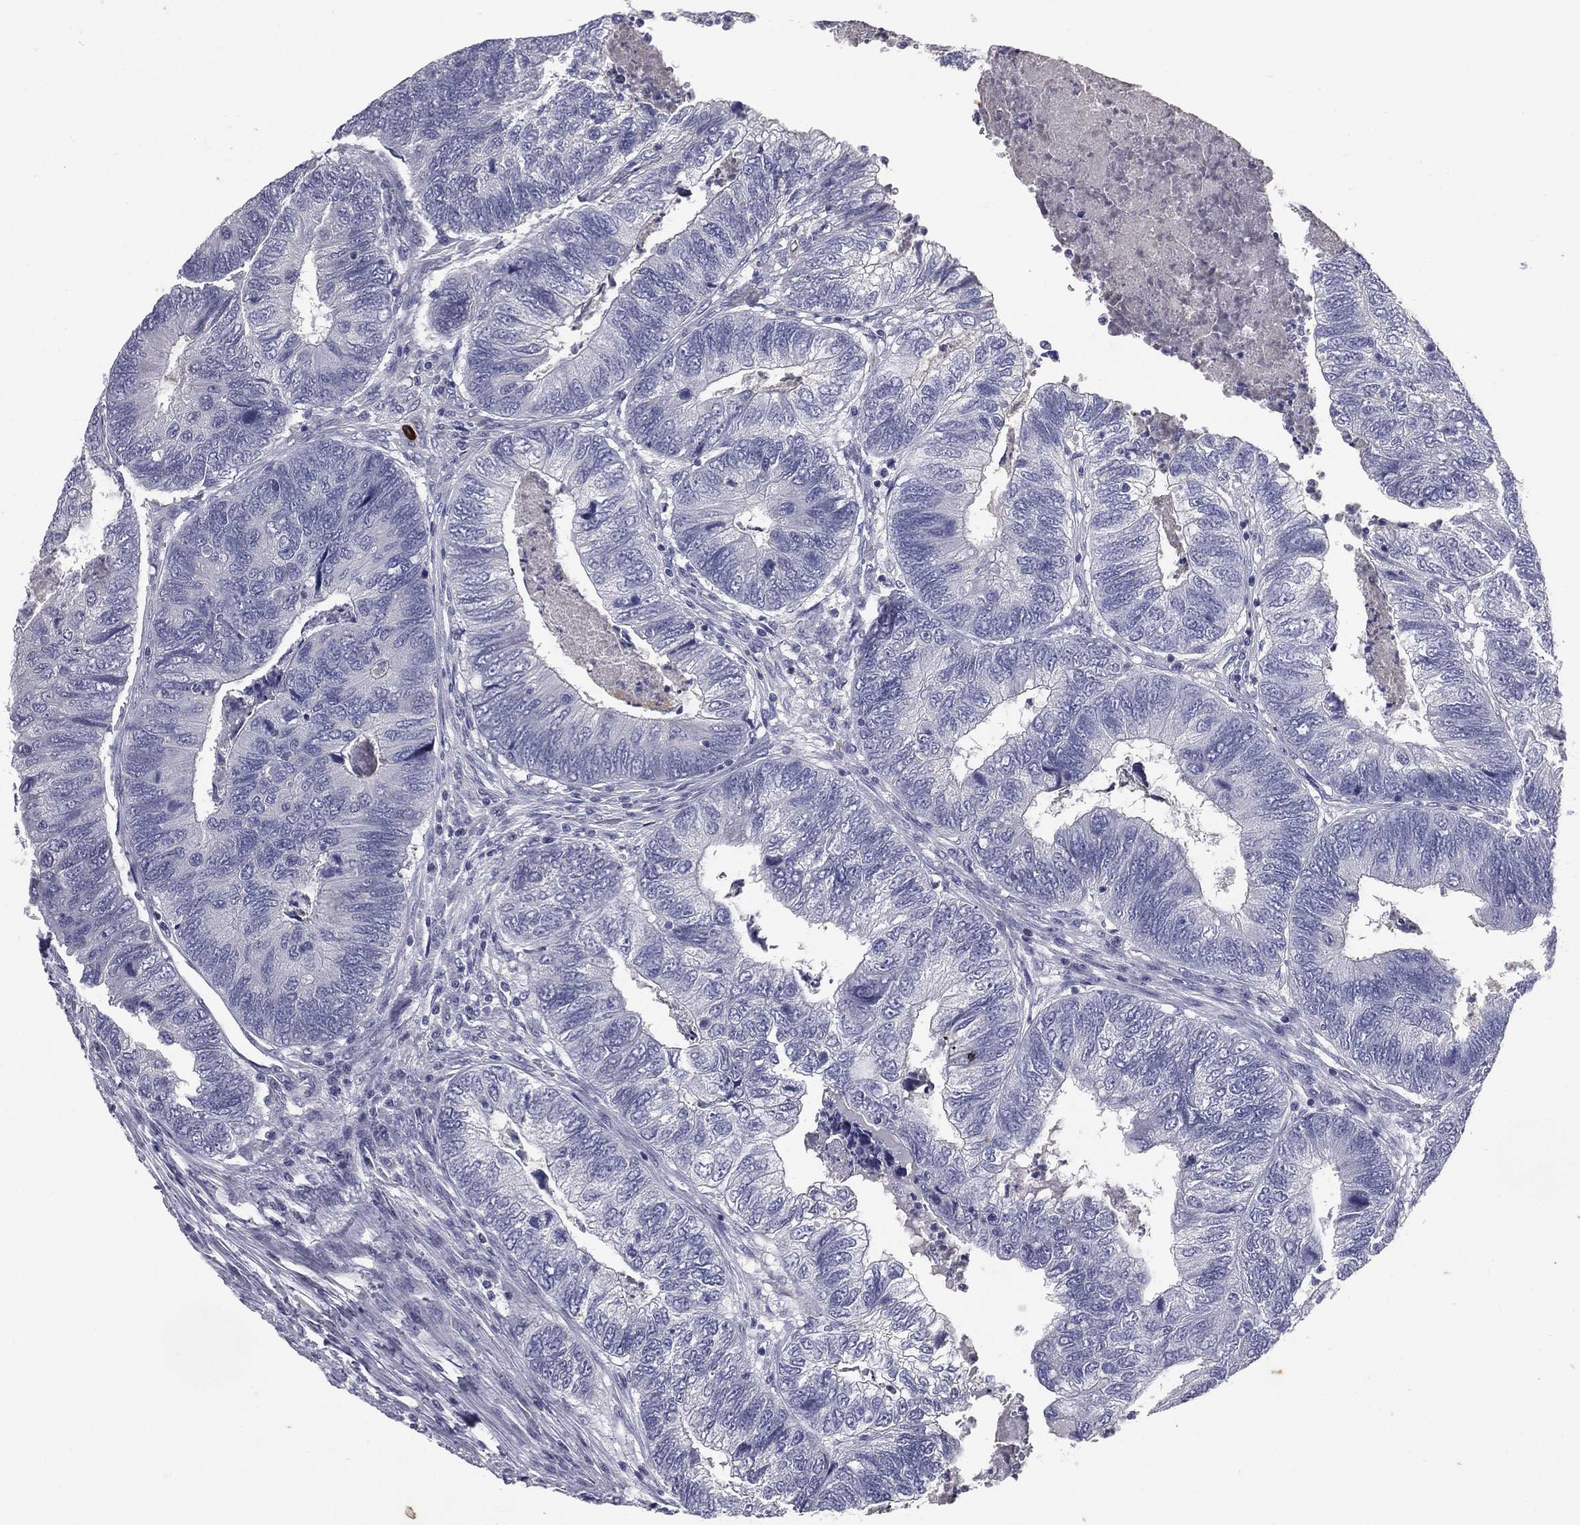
{"staining": {"intensity": "negative", "quantity": "none", "location": "none"}, "tissue": "colorectal cancer", "cell_type": "Tumor cells", "image_type": "cancer", "snomed": [{"axis": "morphology", "description": "Adenocarcinoma, NOS"}, {"axis": "topography", "description": "Colon"}], "caption": "Tumor cells show no significant positivity in adenocarcinoma (colorectal).", "gene": "IFT27", "patient": {"sex": "female", "age": 67}}